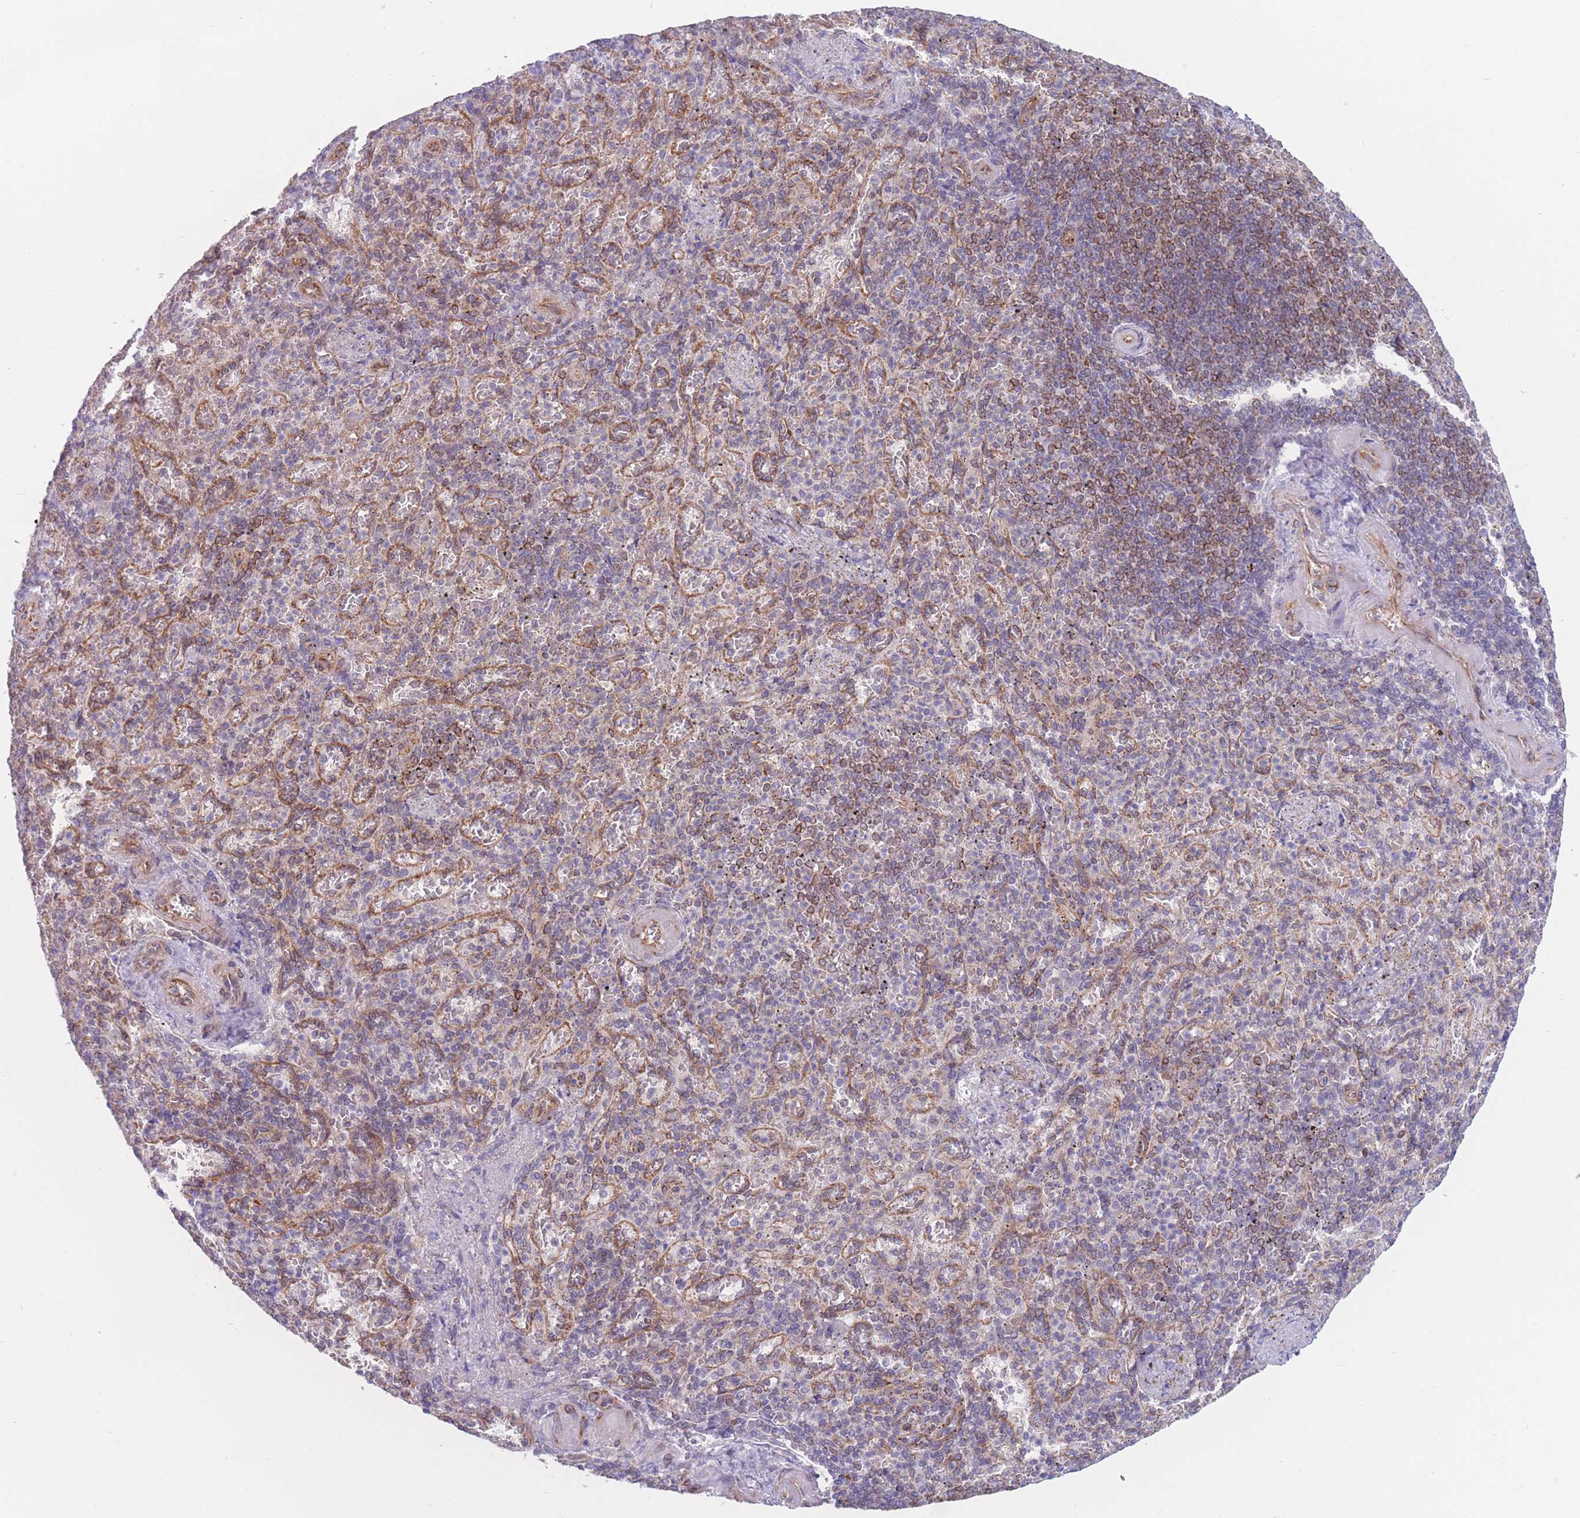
{"staining": {"intensity": "negative", "quantity": "none", "location": "none"}, "tissue": "spleen", "cell_type": "Cells in red pulp", "image_type": "normal", "snomed": [{"axis": "morphology", "description": "Normal tissue, NOS"}, {"axis": "topography", "description": "Spleen"}], "caption": "This is an IHC micrograph of normal human spleen. There is no positivity in cells in red pulp.", "gene": "AK9", "patient": {"sex": "female", "age": 74}}